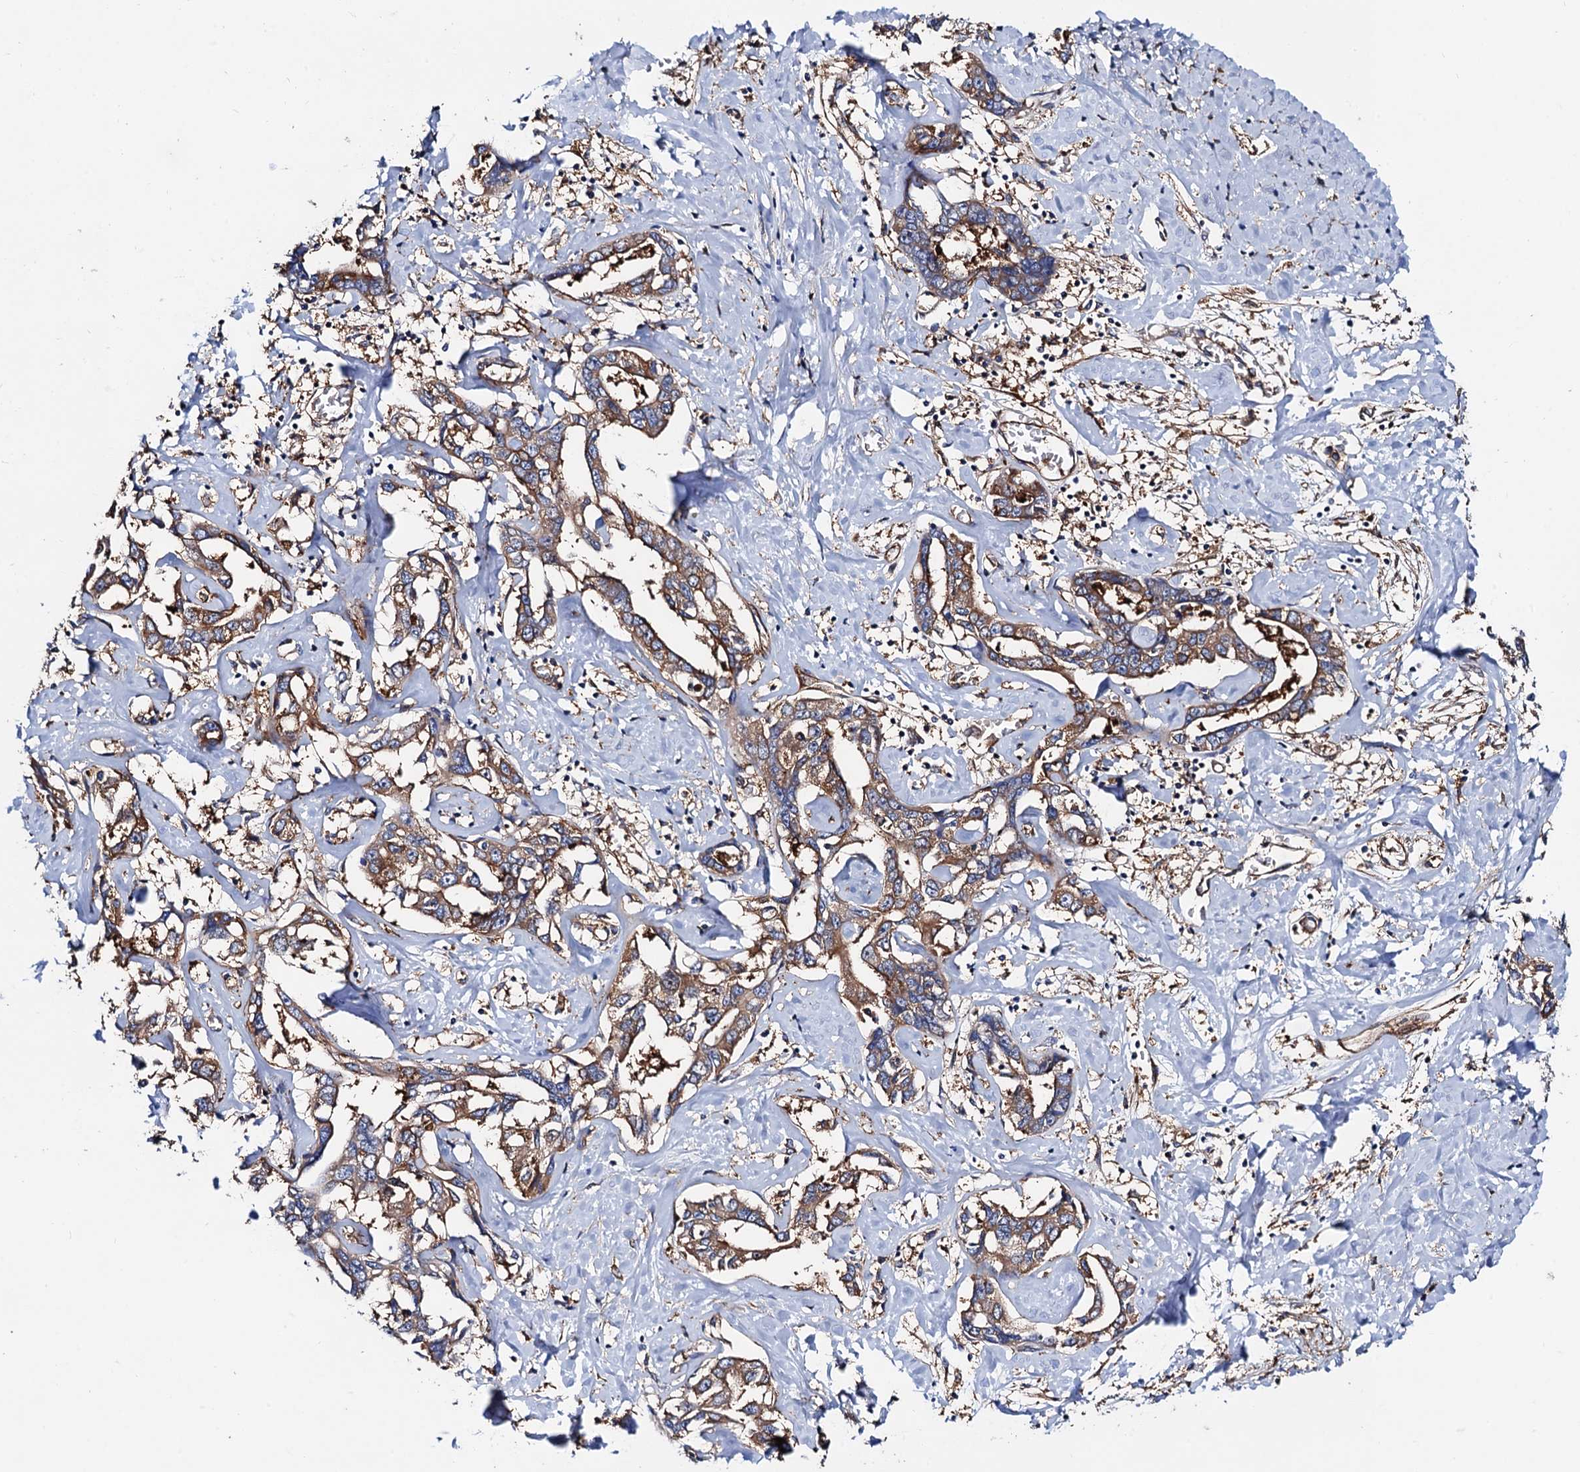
{"staining": {"intensity": "moderate", "quantity": ">75%", "location": "cytoplasmic/membranous"}, "tissue": "liver cancer", "cell_type": "Tumor cells", "image_type": "cancer", "snomed": [{"axis": "morphology", "description": "Cholangiocarcinoma"}, {"axis": "topography", "description": "Liver"}], "caption": "A photomicrograph showing moderate cytoplasmic/membranous staining in about >75% of tumor cells in cholangiocarcinoma (liver), as visualized by brown immunohistochemical staining.", "gene": "MRPL48", "patient": {"sex": "male", "age": 59}}